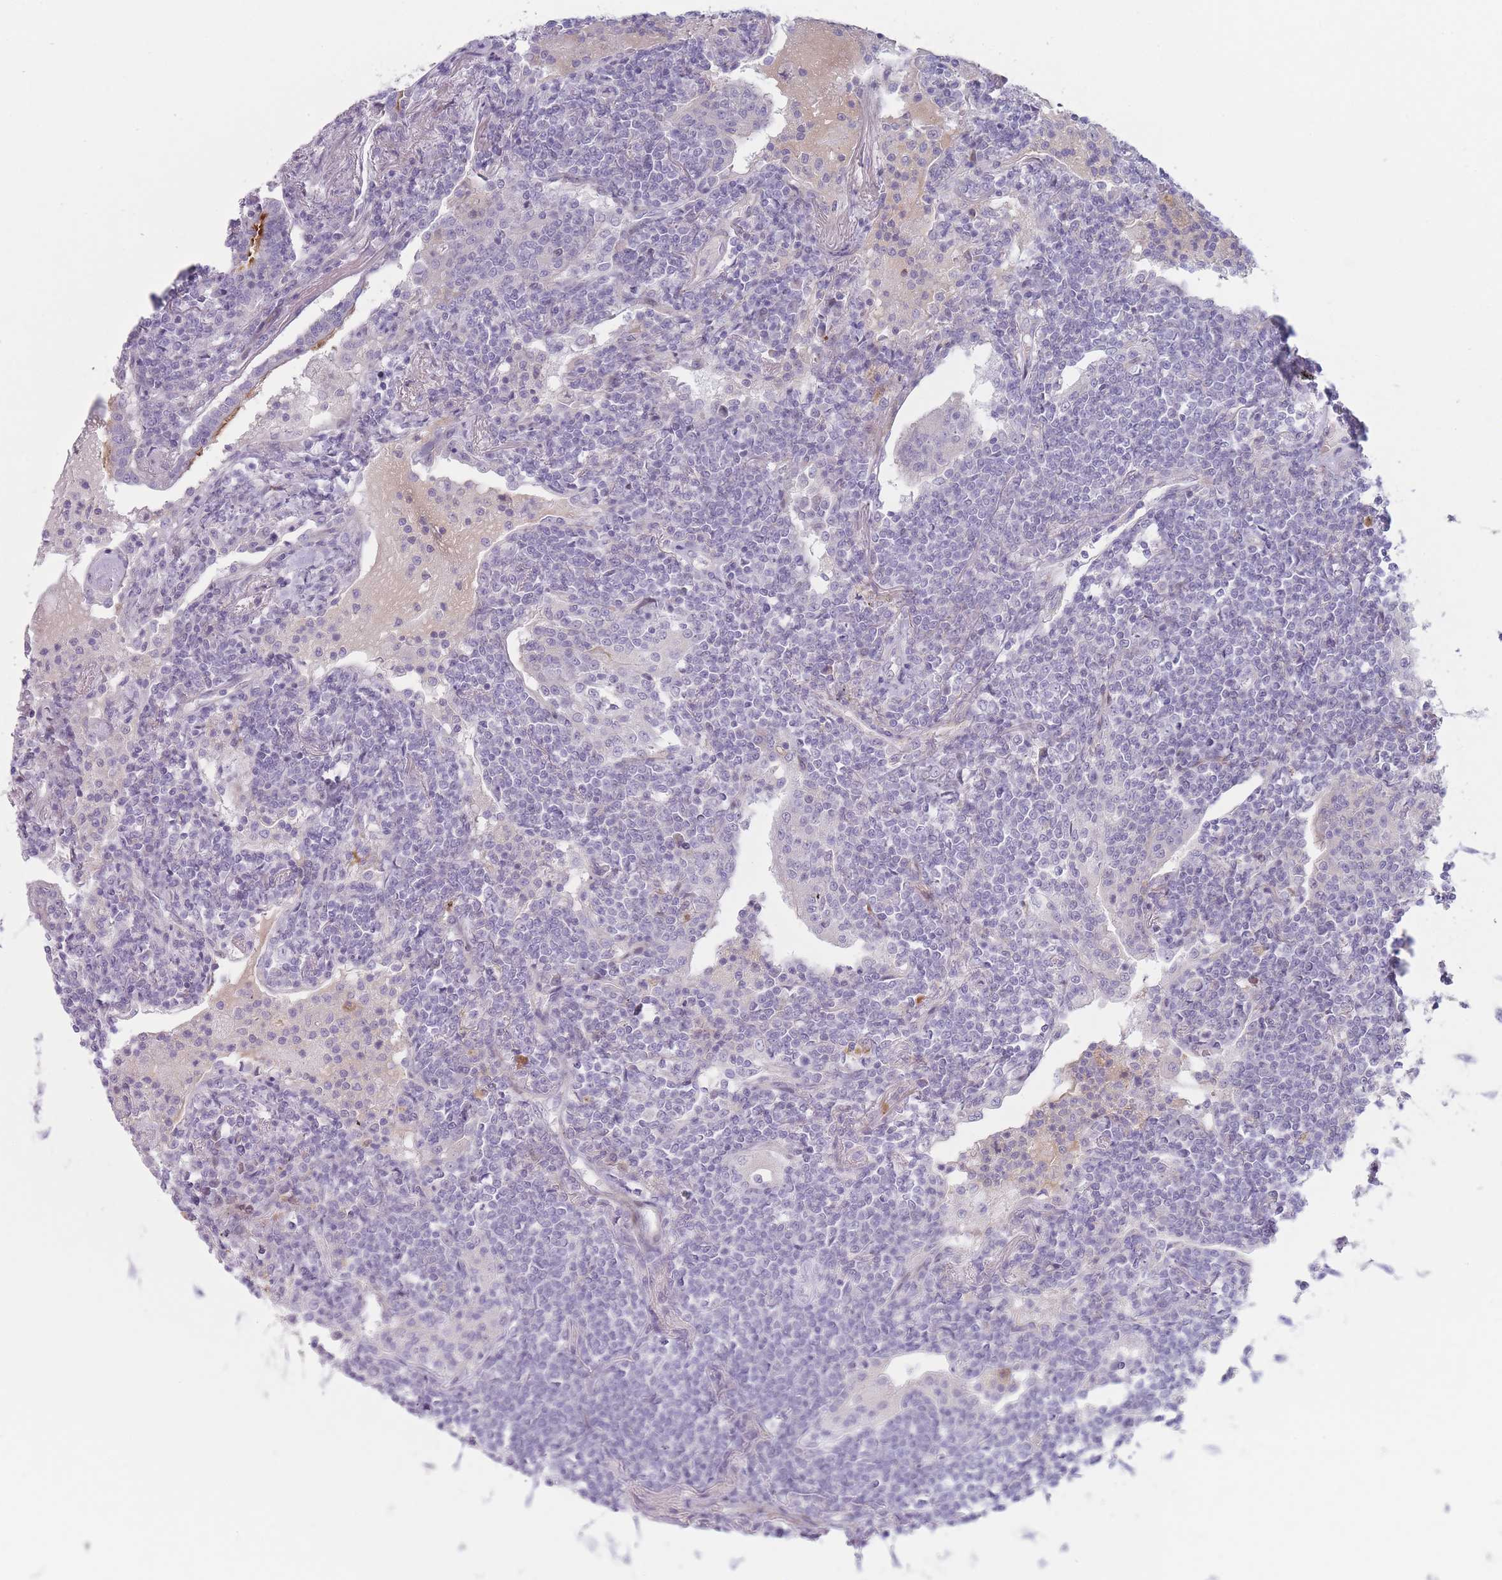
{"staining": {"intensity": "negative", "quantity": "none", "location": "none"}, "tissue": "lymphoma", "cell_type": "Tumor cells", "image_type": "cancer", "snomed": [{"axis": "morphology", "description": "Malignant lymphoma, non-Hodgkin's type, Low grade"}, {"axis": "topography", "description": "Lung"}], "caption": "Malignant lymphoma, non-Hodgkin's type (low-grade) was stained to show a protein in brown. There is no significant expression in tumor cells.", "gene": "IFNA6", "patient": {"sex": "female", "age": 71}}